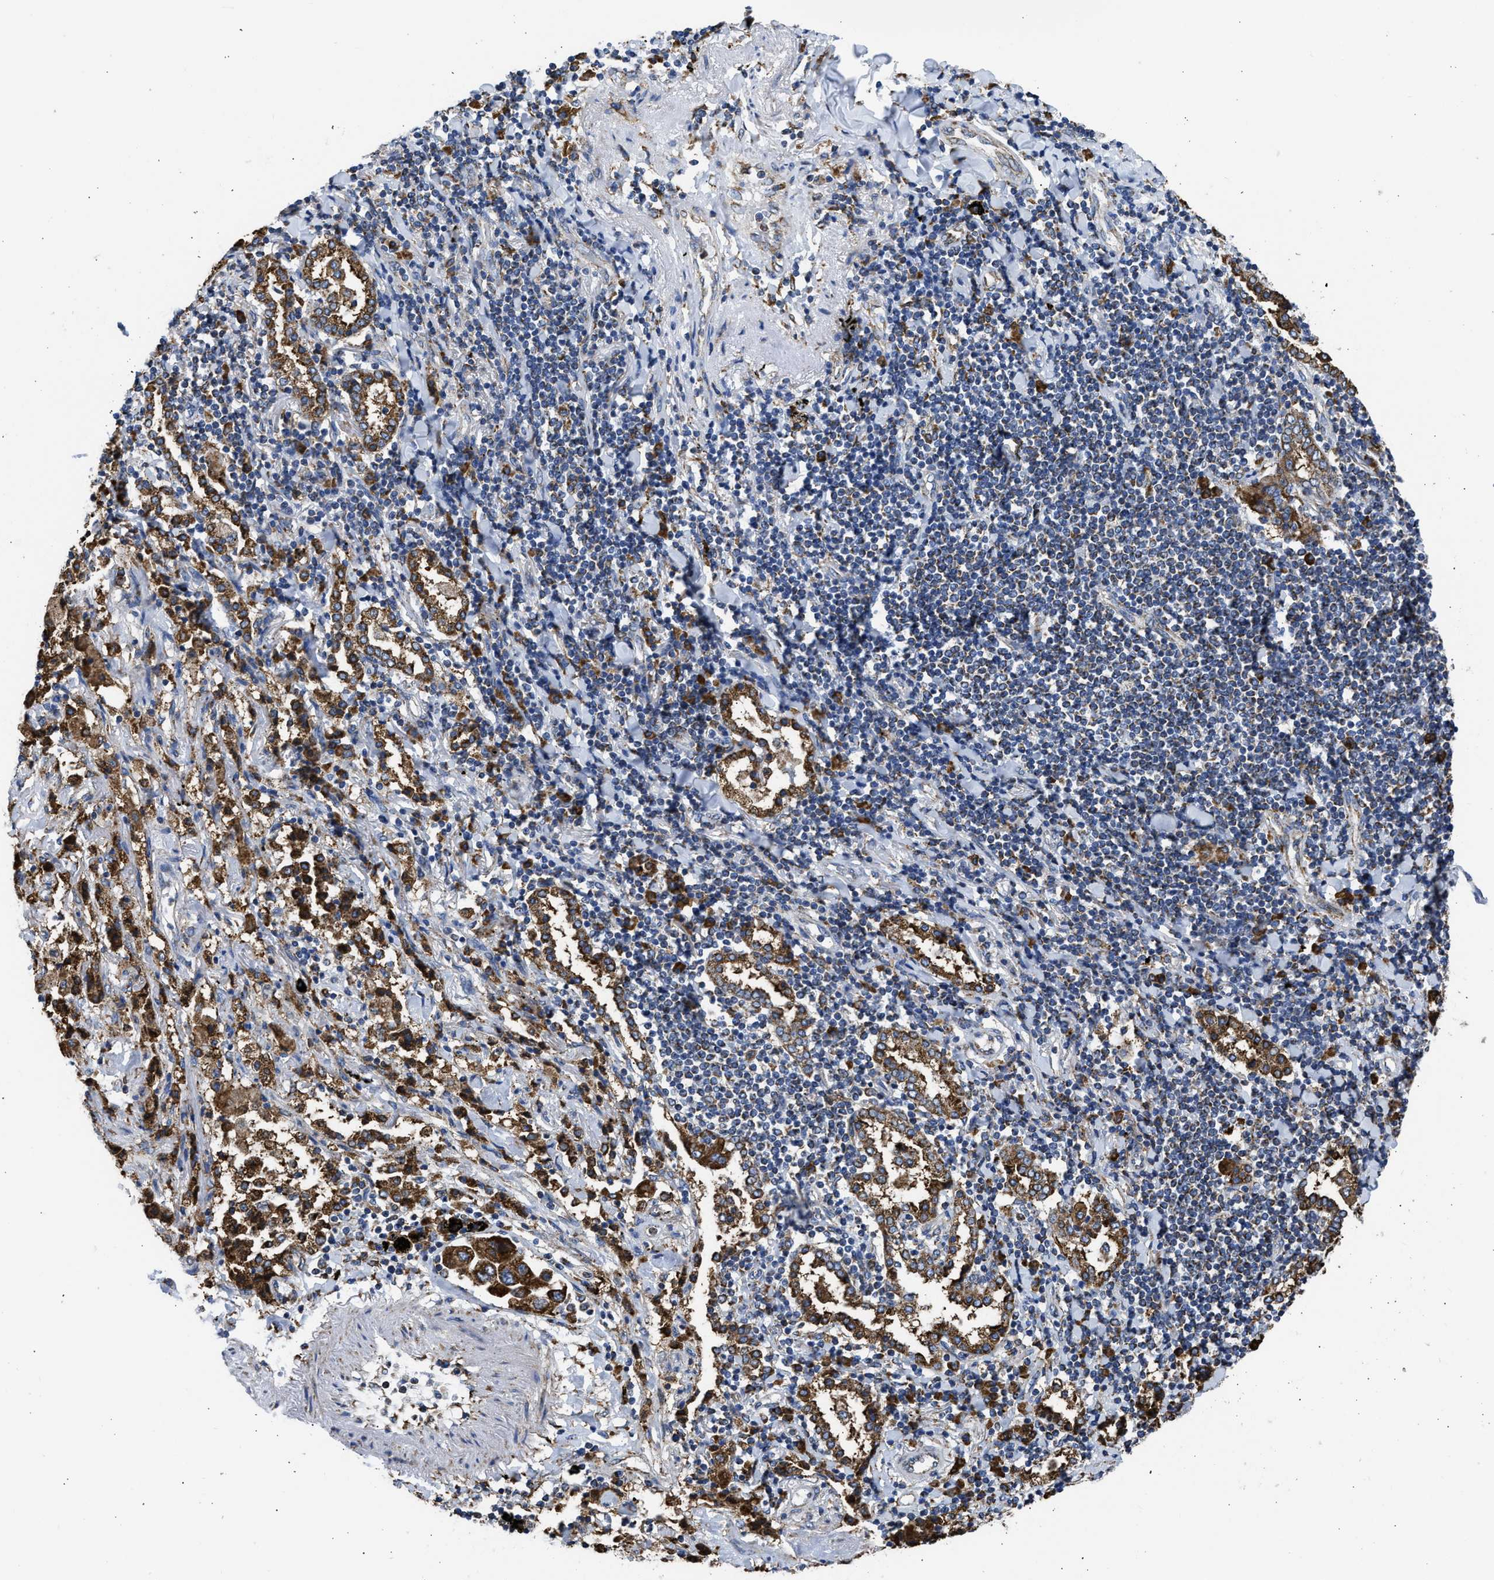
{"staining": {"intensity": "strong", "quantity": ">75%", "location": "cytoplasmic/membranous"}, "tissue": "lung cancer", "cell_type": "Tumor cells", "image_type": "cancer", "snomed": [{"axis": "morphology", "description": "Adenocarcinoma, NOS"}, {"axis": "topography", "description": "Lung"}], "caption": "Immunohistochemistry photomicrograph of human lung cancer (adenocarcinoma) stained for a protein (brown), which displays high levels of strong cytoplasmic/membranous expression in about >75% of tumor cells.", "gene": "CYCS", "patient": {"sex": "female", "age": 65}}